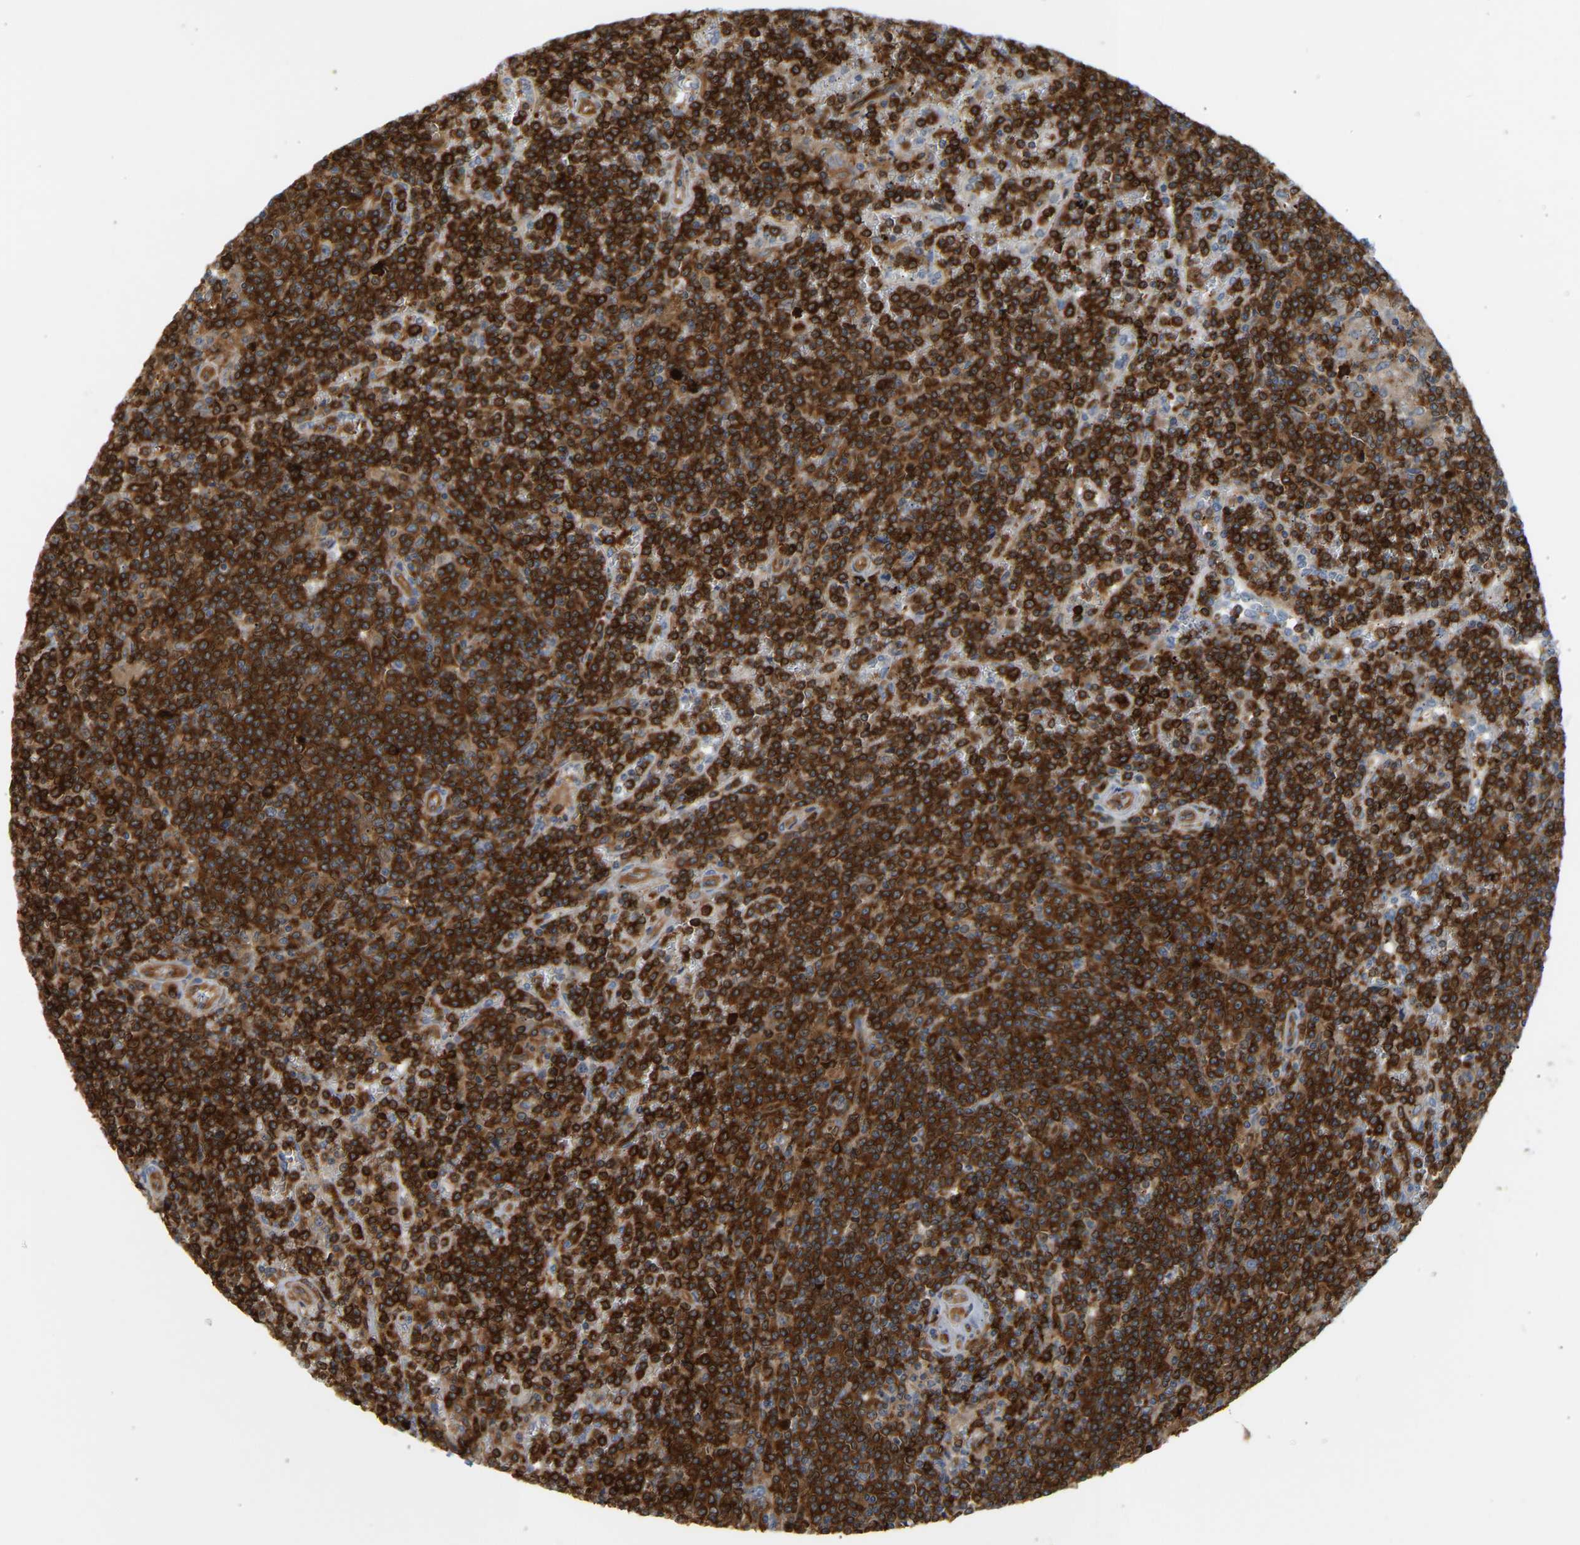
{"staining": {"intensity": "strong", "quantity": ">75%", "location": "cytoplasmic/membranous"}, "tissue": "lymphoma", "cell_type": "Tumor cells", "image_type": "cancer", "snomed": [{"axis": "morphology", "description": "Malignant lymphoma, non-Hodgkin's type, Low grade"}, {"axis": "topography", "description": "Spleen"}], "caption": "Immunohistochemical staining of lymphoma shows high levels of strong cytoplasmic/membranous staining in about >75% of tumor cells.", "gene": "PLCG2", "patient": {"sex": "female", "age": 19}}